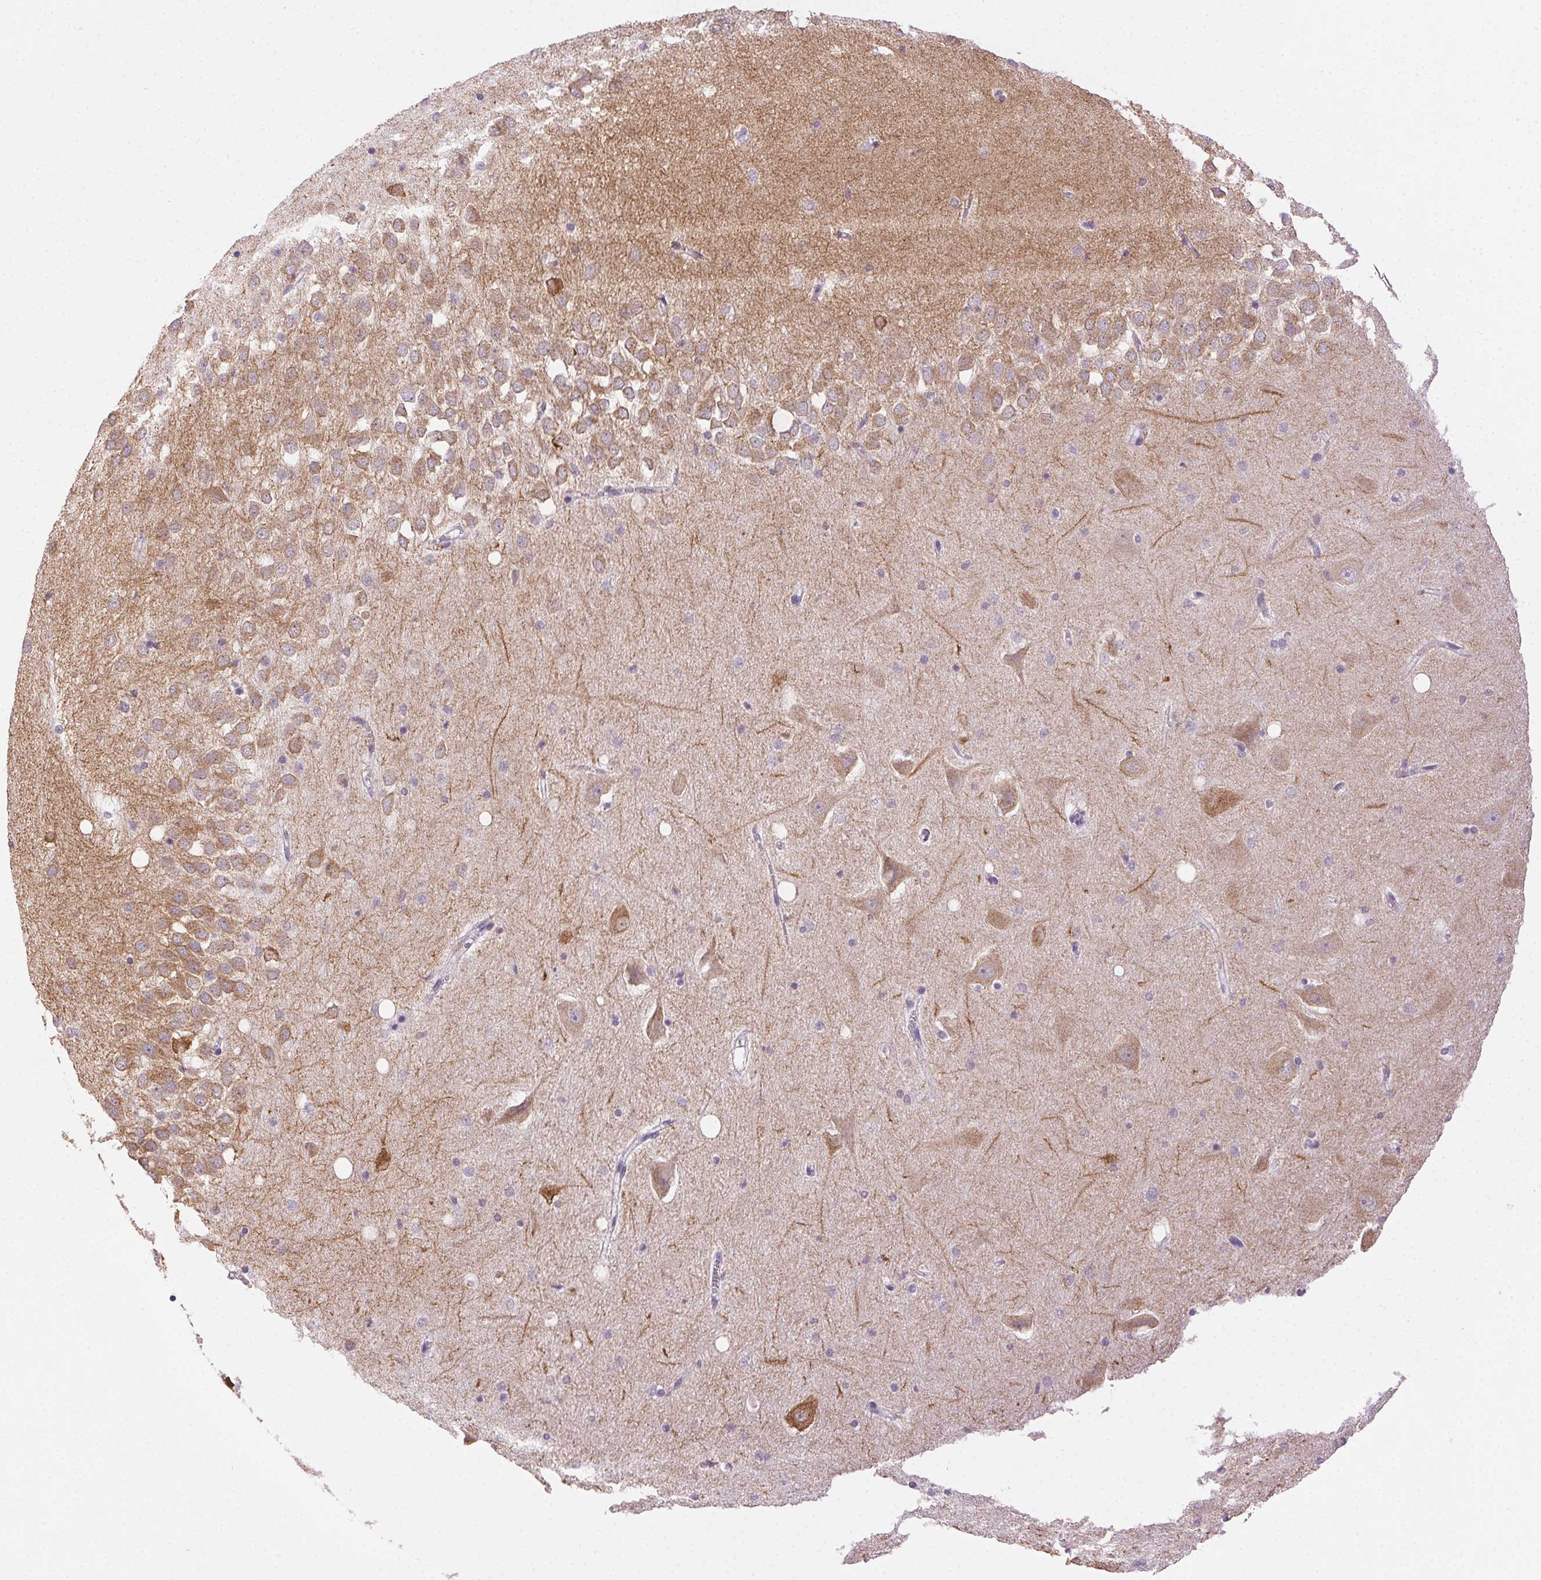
{"staining": {"intensity": "negative", "quantity": "none", "location": "none"}, "tissue": "hippocampus", "cell_type": "Glial cells", "image_type": "normal", "snomed": [{"axis": "morphology", "description": "Normal tissue, NOS"}, {"axis": "topography", "description": "Hippocampus"}], "caption": "Hippocampus stained for a protein using immunohistochemistry (IHC) exhibits no positivity glial cells.", "gene": "AKAP5", "patient": {"sex": "male", "age": 58}}